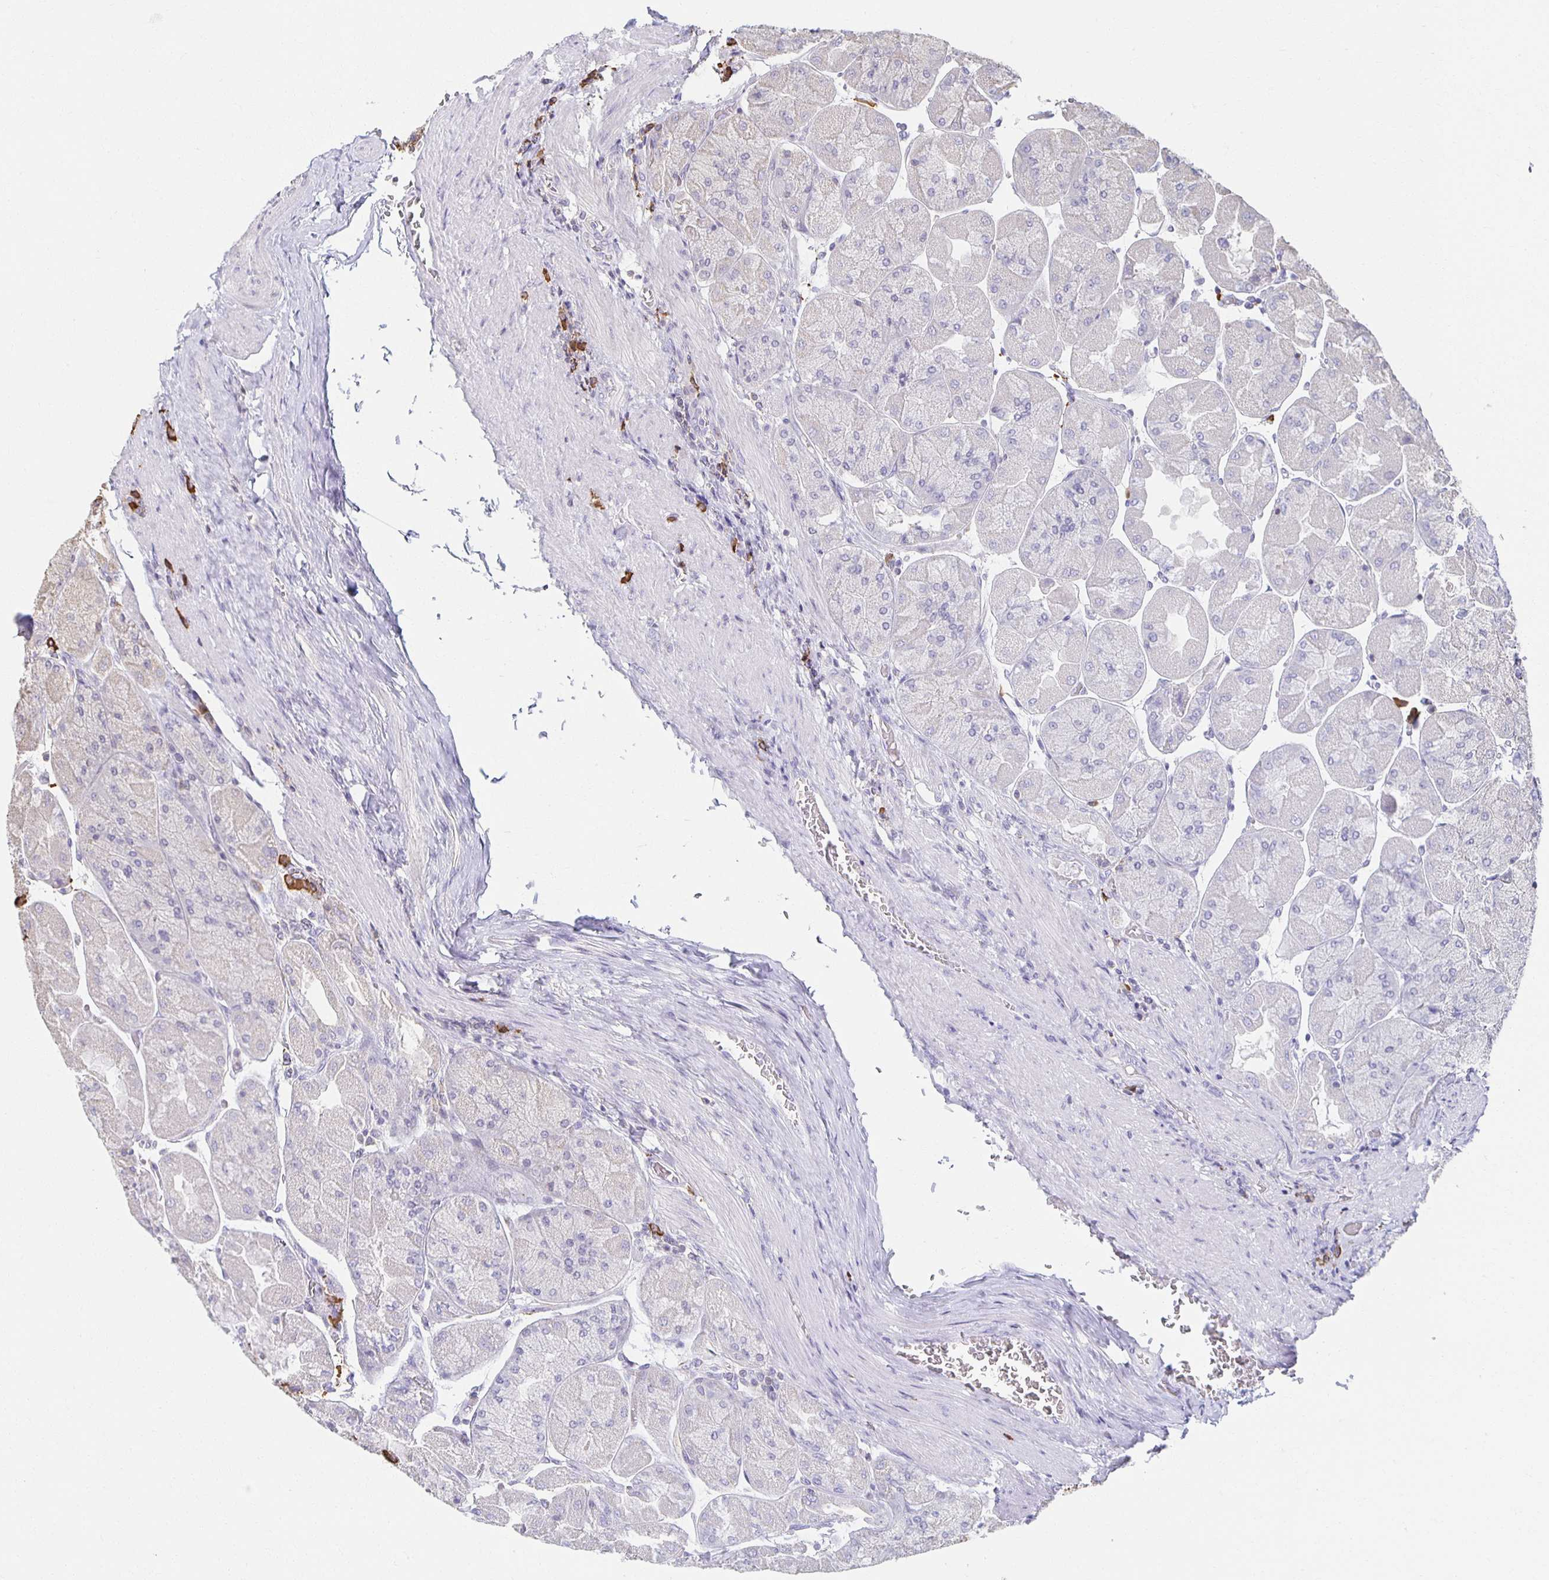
{"staining": {"intensity": "negative", "quantity": "none", "location": "none"}, "tissue": "stomach", "cell_type": "Glandular cells", "image_type": "normal", "snomed": [{"axis": "morphology", "description": "Normal tissue, NOS"}, {"axis": "topography", "description": "Stomach"}], "caption": "This is a photomicrograph of immunohistochemistry staining of normal stomach, which shows no positivity in glandular cells.", "gene": "ZNF692", "patient": {"sex": "female", "age": 61}}